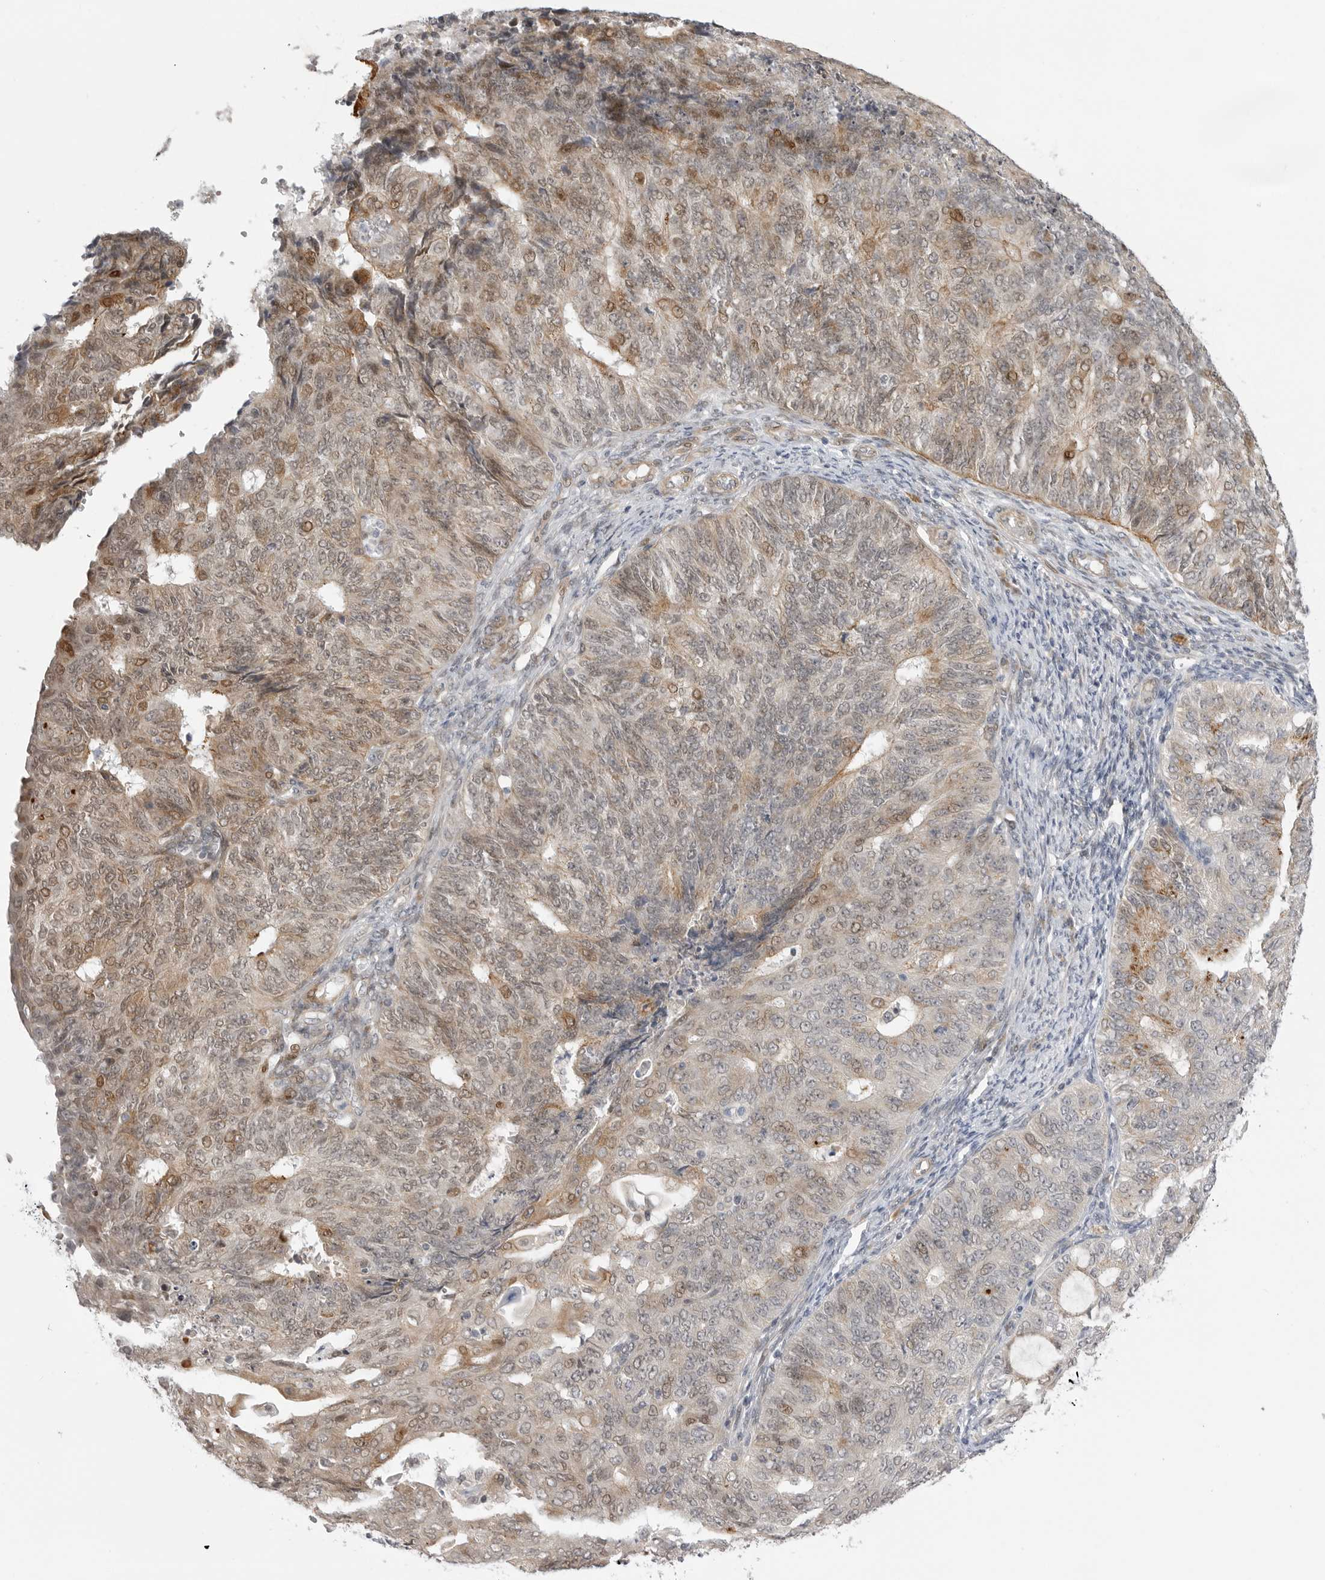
{"staining": {"intensity": "moderate", "quantity": "25%-75%", "location": "cytoplasmic/membranous,nuclear"}, "tissue": "endometrial cancer", "cell_type": "Tumor cells", "image_type": "cancer", "snomed": [{"axis": "morphology", "description": "Adenocarcinoma, NOS"}, {"axis": "topography", "description": "Endometrium"}], "caption": "Immunohistochemistry (IHC) (DAB) staining of adenocarcinoma (endometrial) exhibits moderate cytoplasmic/membranous and nuclear protein expression in about 25%-75% of tumor cells.", "gene": "GGT6", "patient": {"sex": "female", "age": 32}}